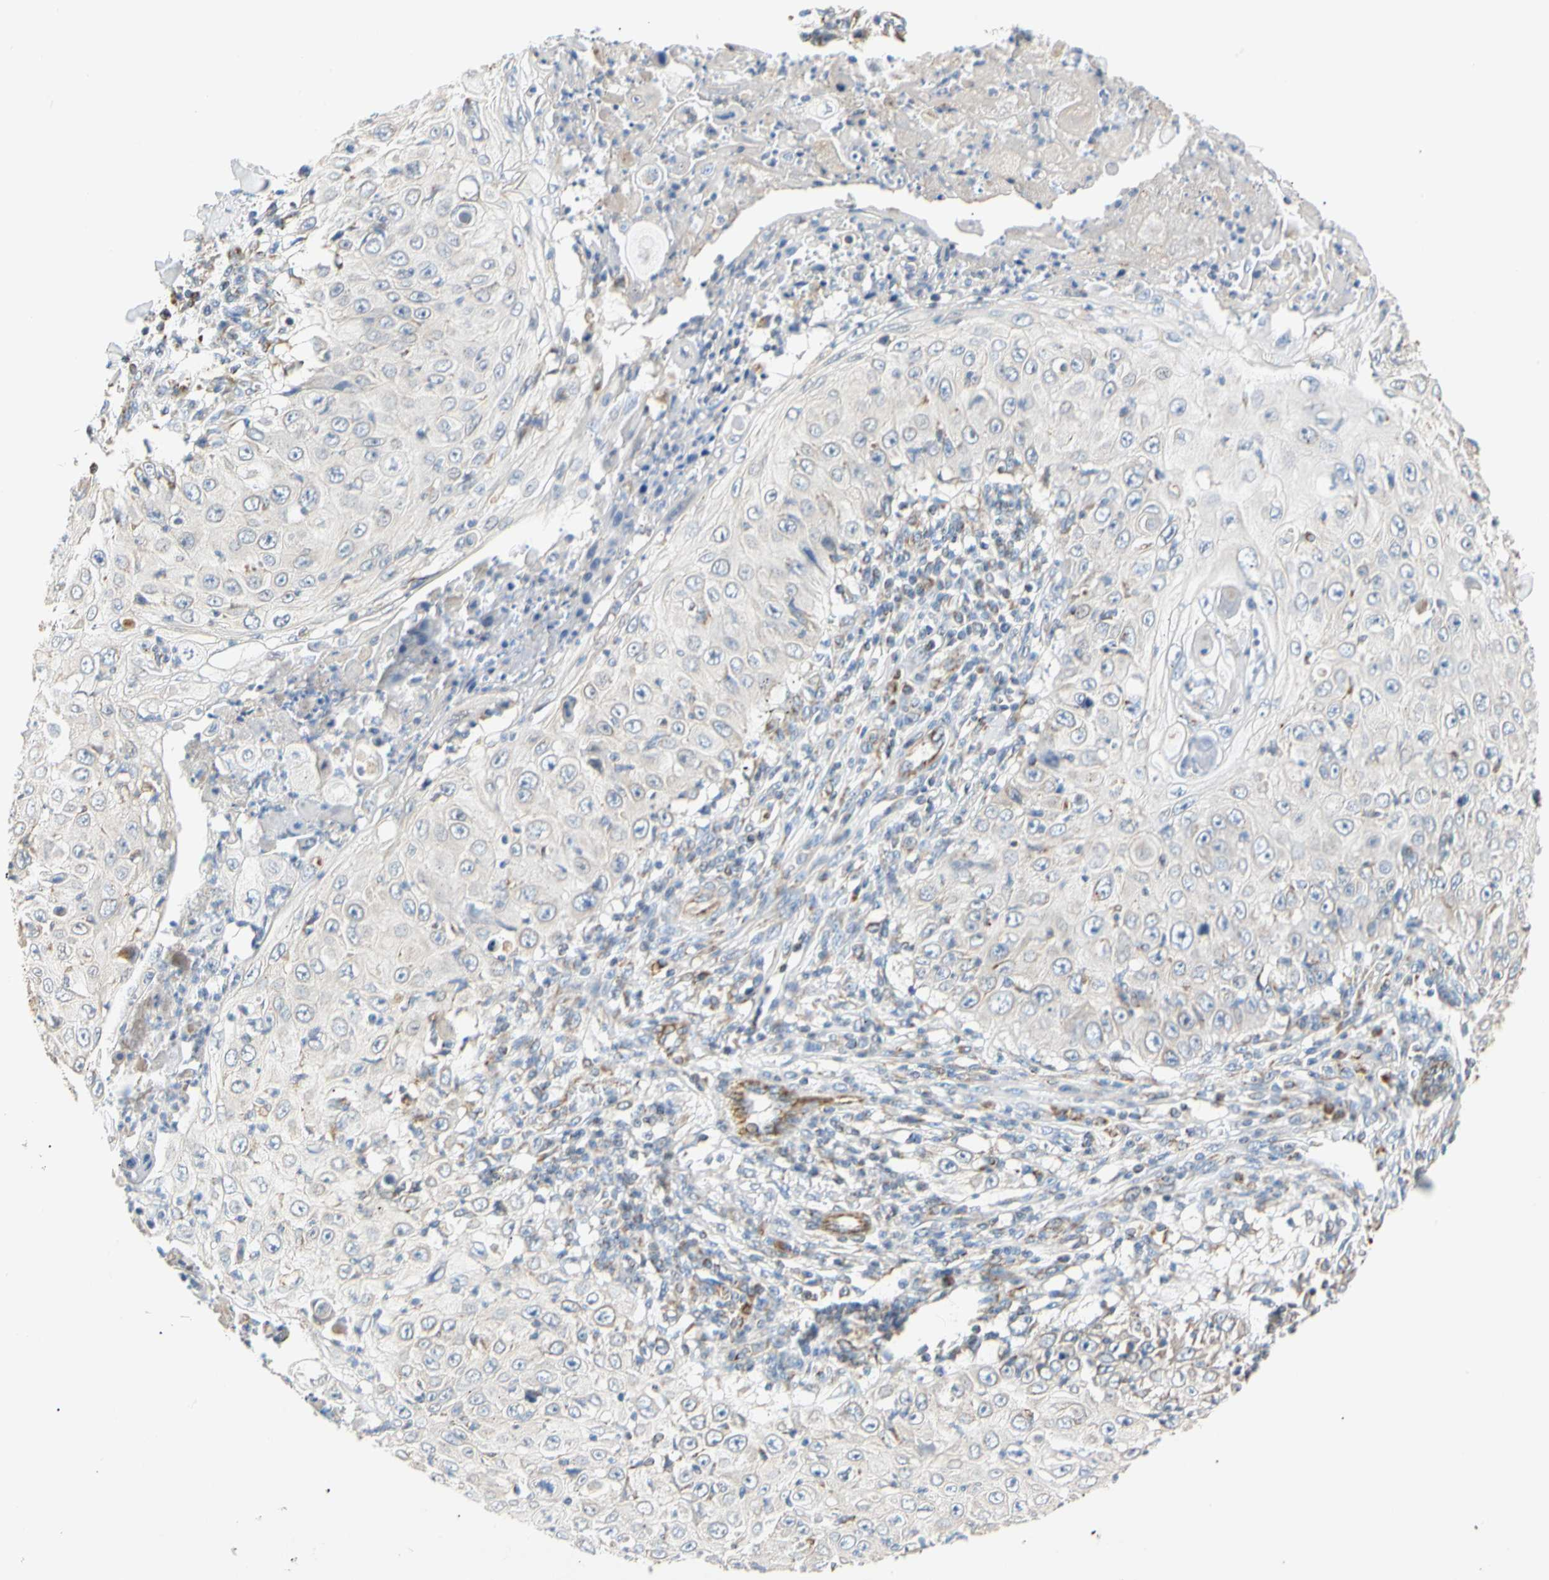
{"staining": {"intensity": "negative", "quantity": "none", "location": "none"}, "tissue": "skin cancer", "cell_type": "Tumor cells", "image_type": "cancer", "snomed": [{"axis": "morphology", "description": "Squamous cell carcinoma, NOS"}, {"axis": "topography", "description": "Skin"}], "caption": "A high-resolution micrograph shows immunohistochemistry staining of skin squamous cell carcinoma, which reveals no significant positivity in tumor cells.", "gene": "ACAT1", "patient": {"sex": "male", "age": 86}}